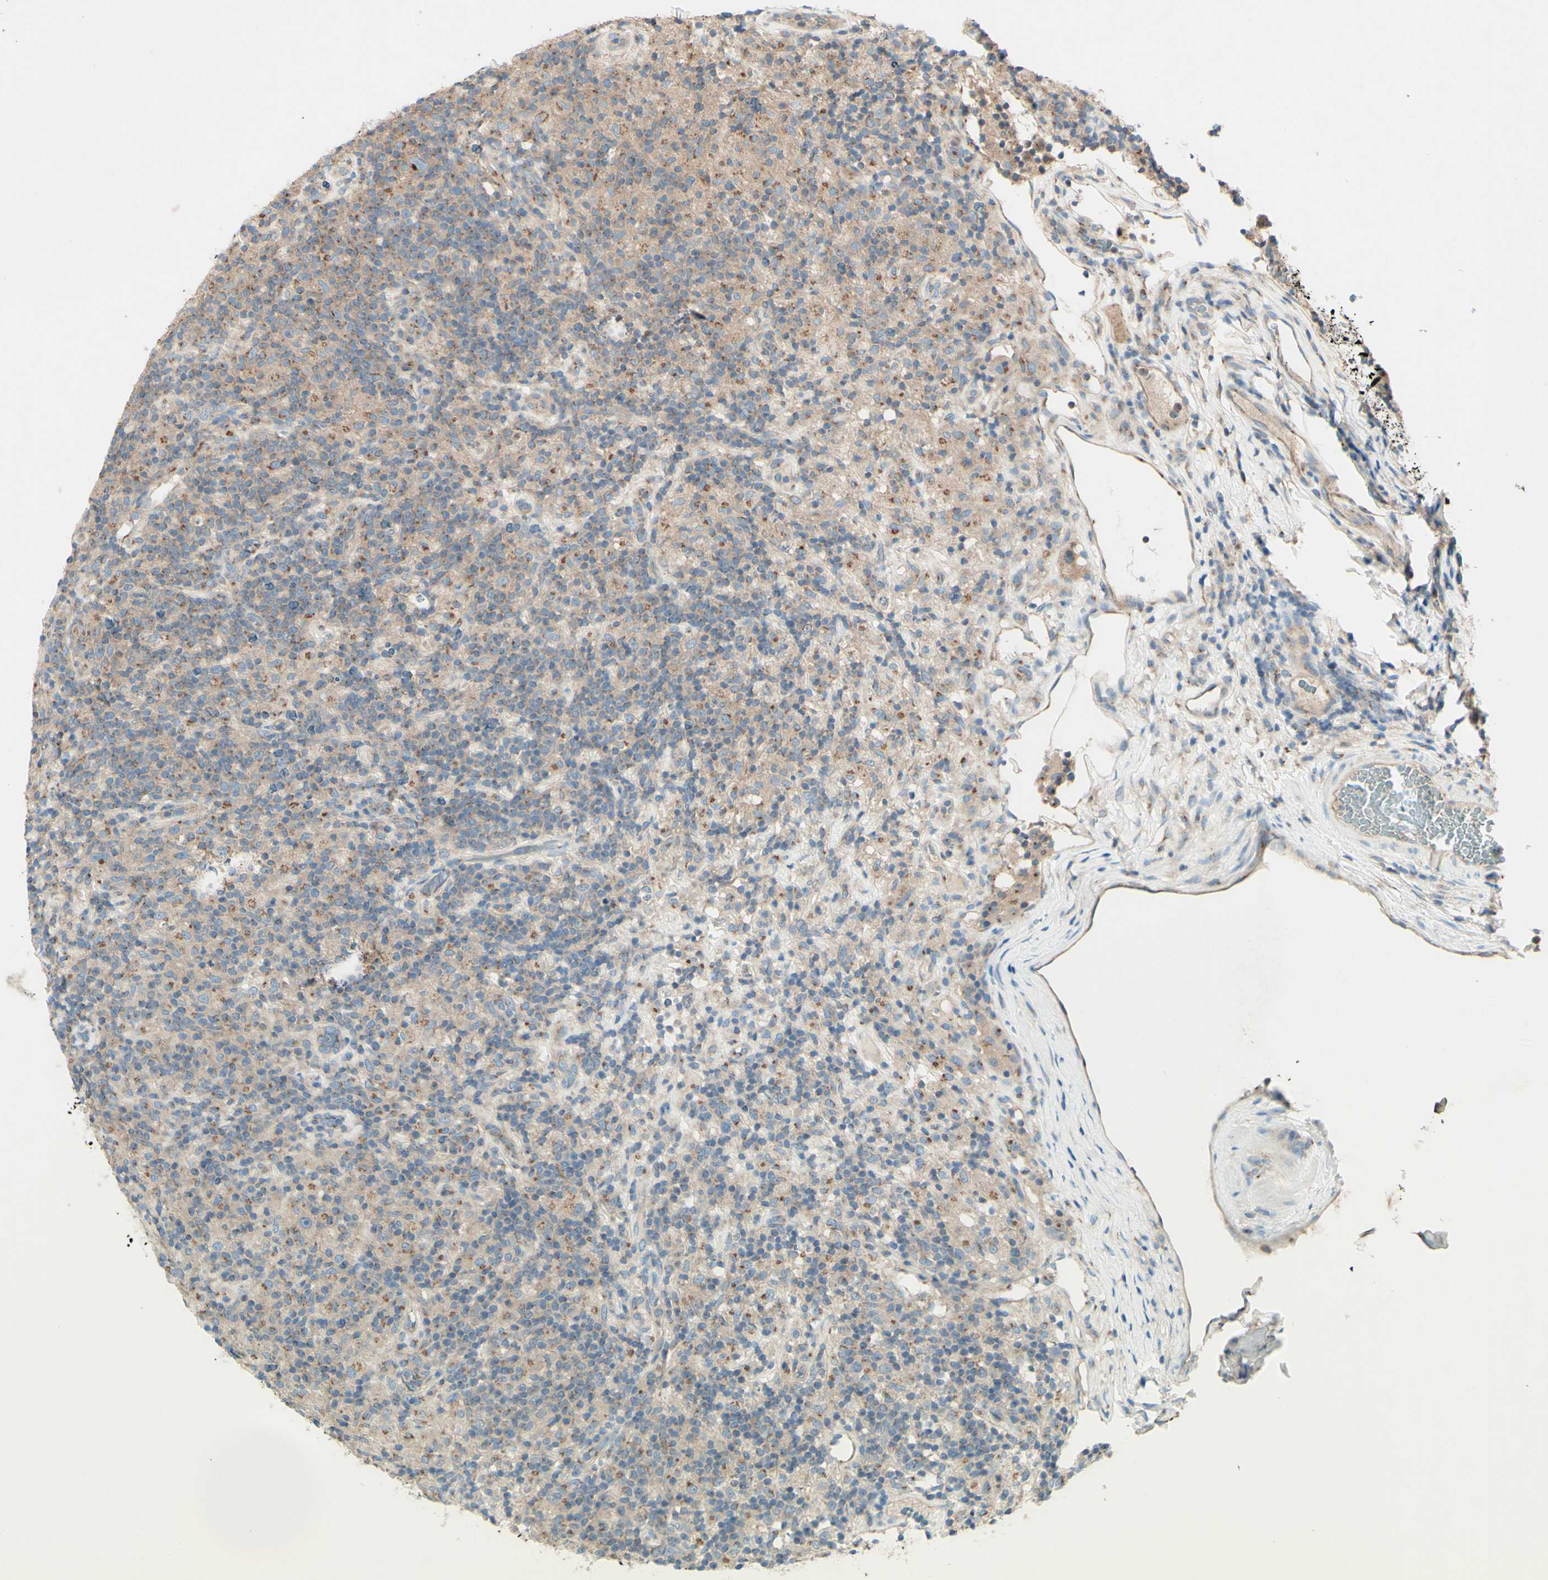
{"staining": {"intensity": "moderate", "quantity": "25%-75%", "location": "nuclear"}, "tissue": "lymphoma", "cell_type": "Tumor cells", "image_type": "cancer", "snomed": [{"axis": "morphology", "description": "Hodgkin's disease, NOS"}, {"axis": "topography", "description": "Lymph node"}], "caption": "Lymphoma stained for a protein reveals moderate nuclear positivity in tumor cells. (Brightfield microscopy of DAB IHC at high magnification).", "gene": "MTM1", "patient": {"sex": "male", "age": 70}}